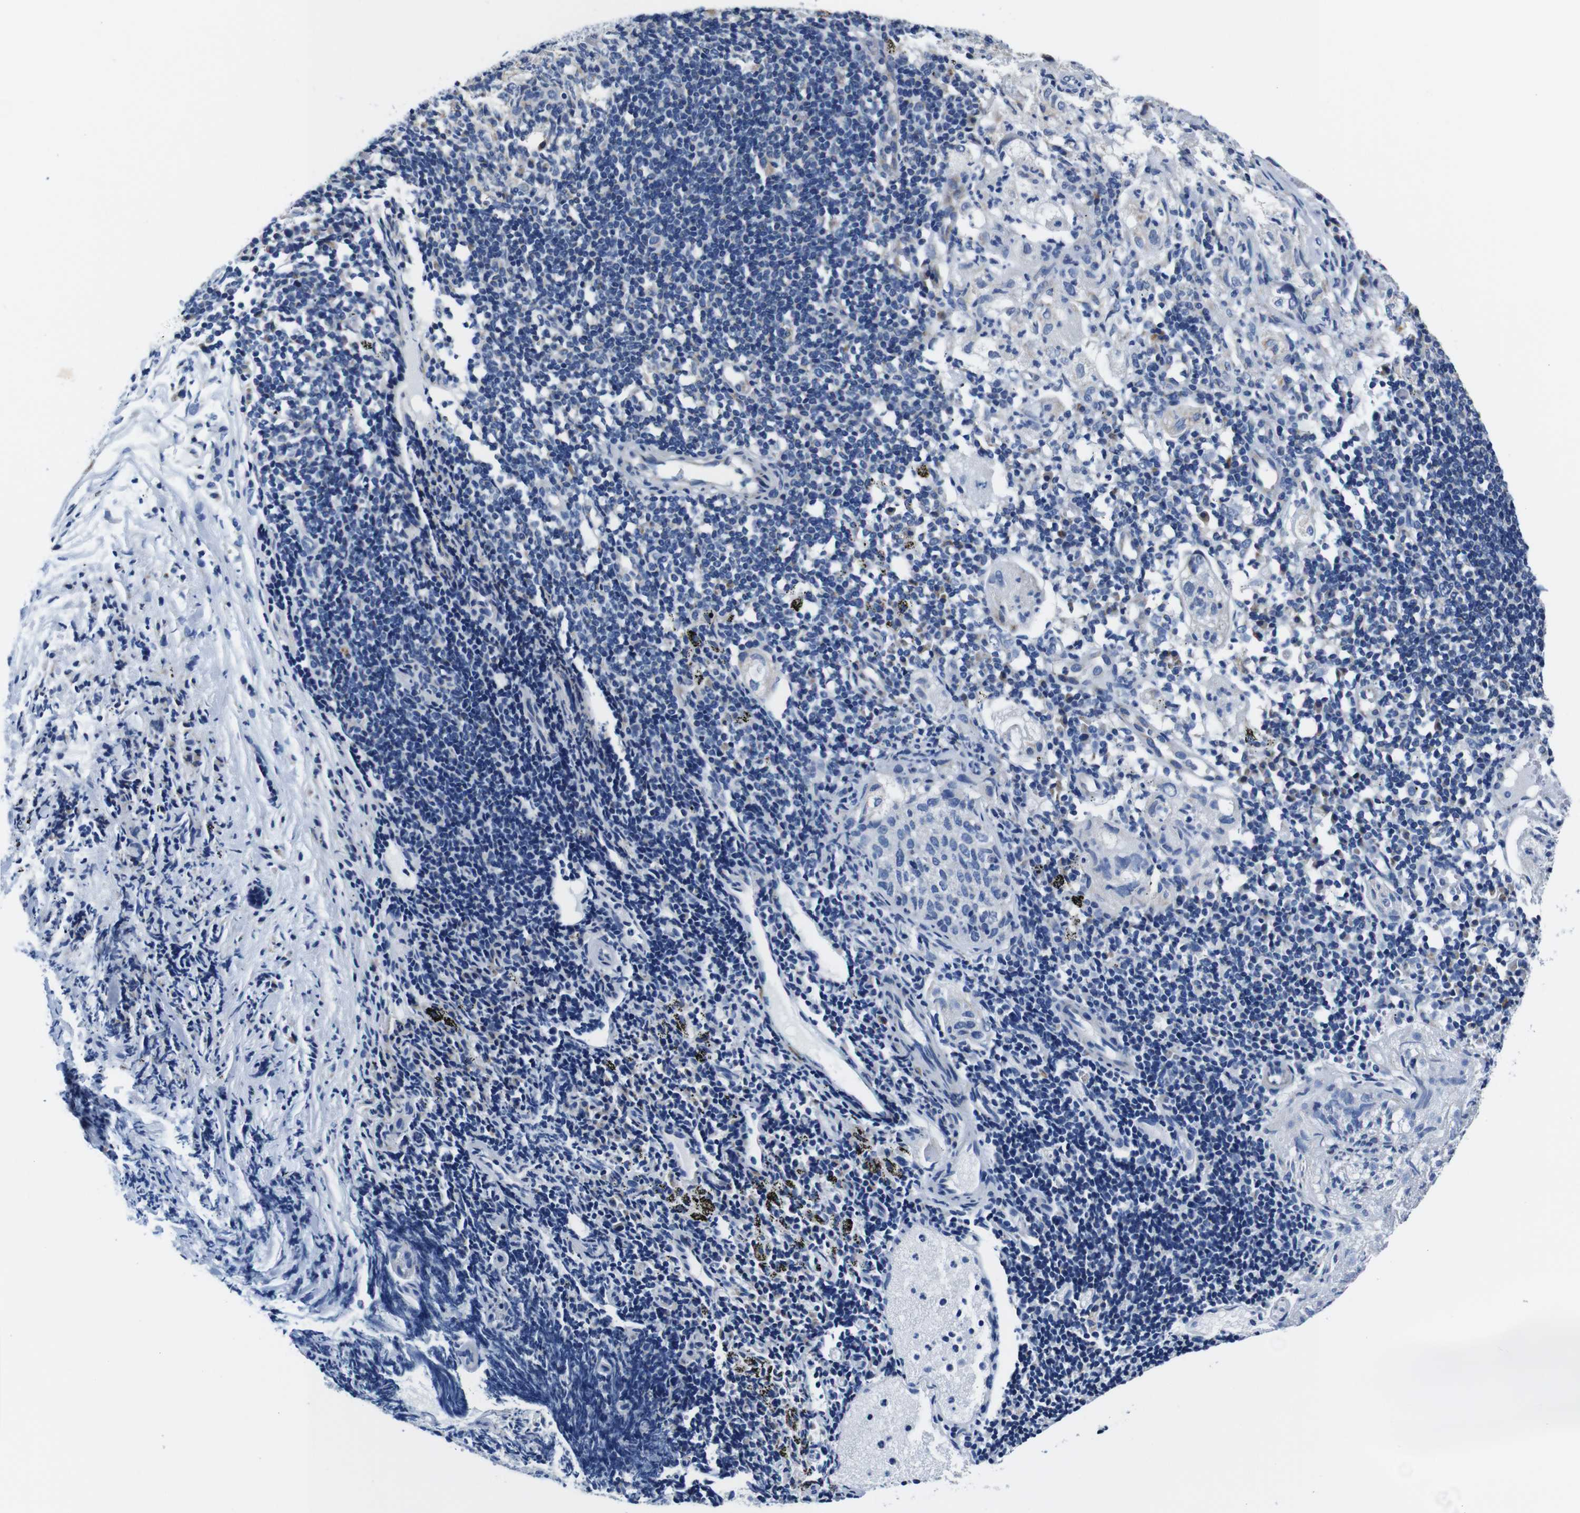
{"staining": {"intensity": "negative", "quantity": "none", "location": "none"}, "tissue": "lung cancer", "cell_type": "Tumor cells", "image_type": "cancer", "snomed": [{"axis": "morphology", "description": "Inflammation, NOS"}, {"axis": "morphology", "description": "Squamous cell carcinoma, NOS"}, {"axis": "topography", "description": "Lymph node"}, {"axis": "topography", "description": "Soft tissue"}, {"axis": "topography", "description": "Lung"}], "caption": "Histopathology image shows no significant protein positivity in tumor cells of lung cancer (squamous cell carcinoma).", "gene": "SNX19", "patient": {"sex": "male", "age": 66}}